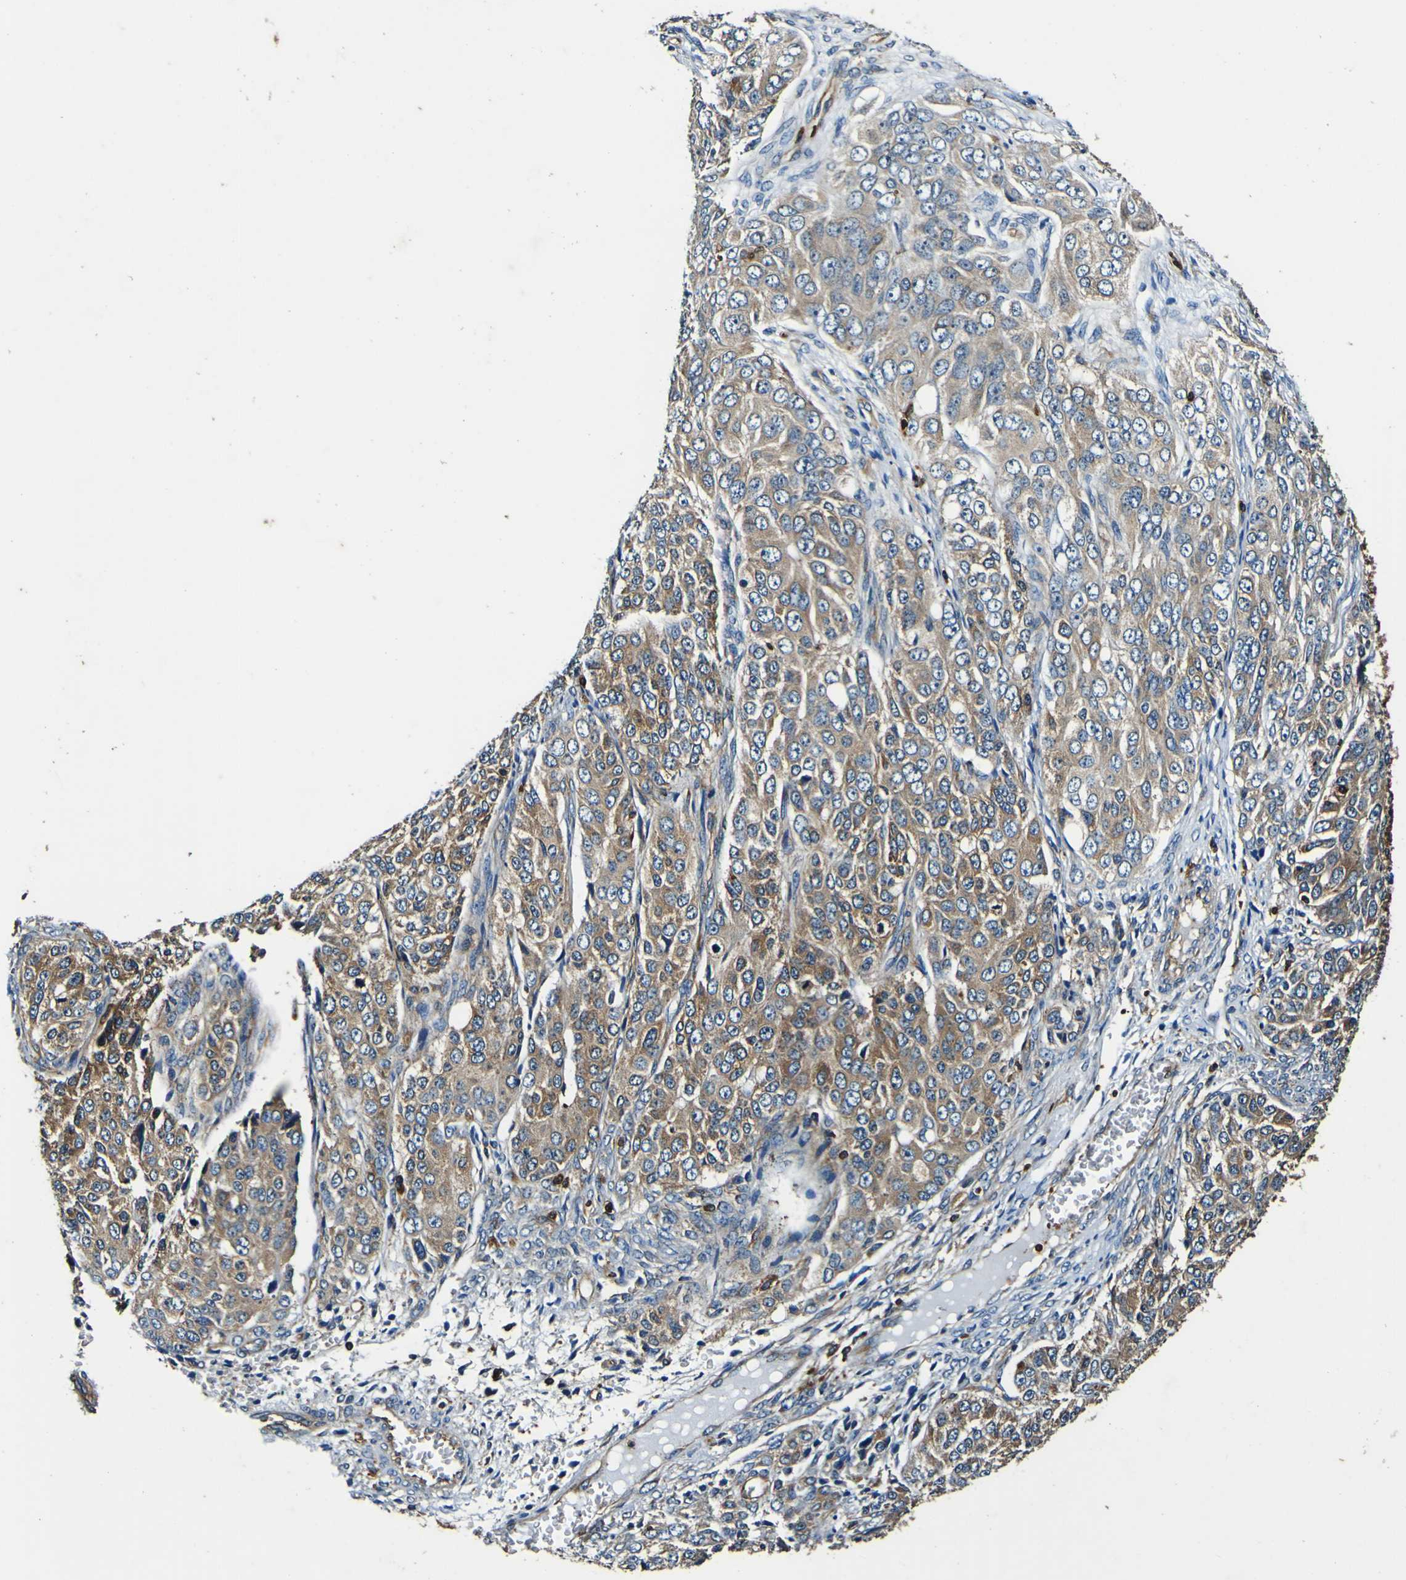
{"staining": {"intensity": "weak", "quantity": ">75%", "location": "cytoplasmic/membranous"}, "tissue": "ovarian cancer", "cell_type": "Tumor cells", "image_type": "cancer", "snomed": [{"axis": "morphology", "description": "Carcinoma, endometroid"}, {"axis": "topography", "description": "Ovary"}], "caption": "This image demonstrates ovarian endometroid carcinoma stained with IHC to label a protein in brown. The cytoplasmic/membranous of tumor cells show weak positivity for the protein. Nuclei are counter-stained blue.", "gene": "RHOT2", "patient": {"sex": "female", "age": 51}}